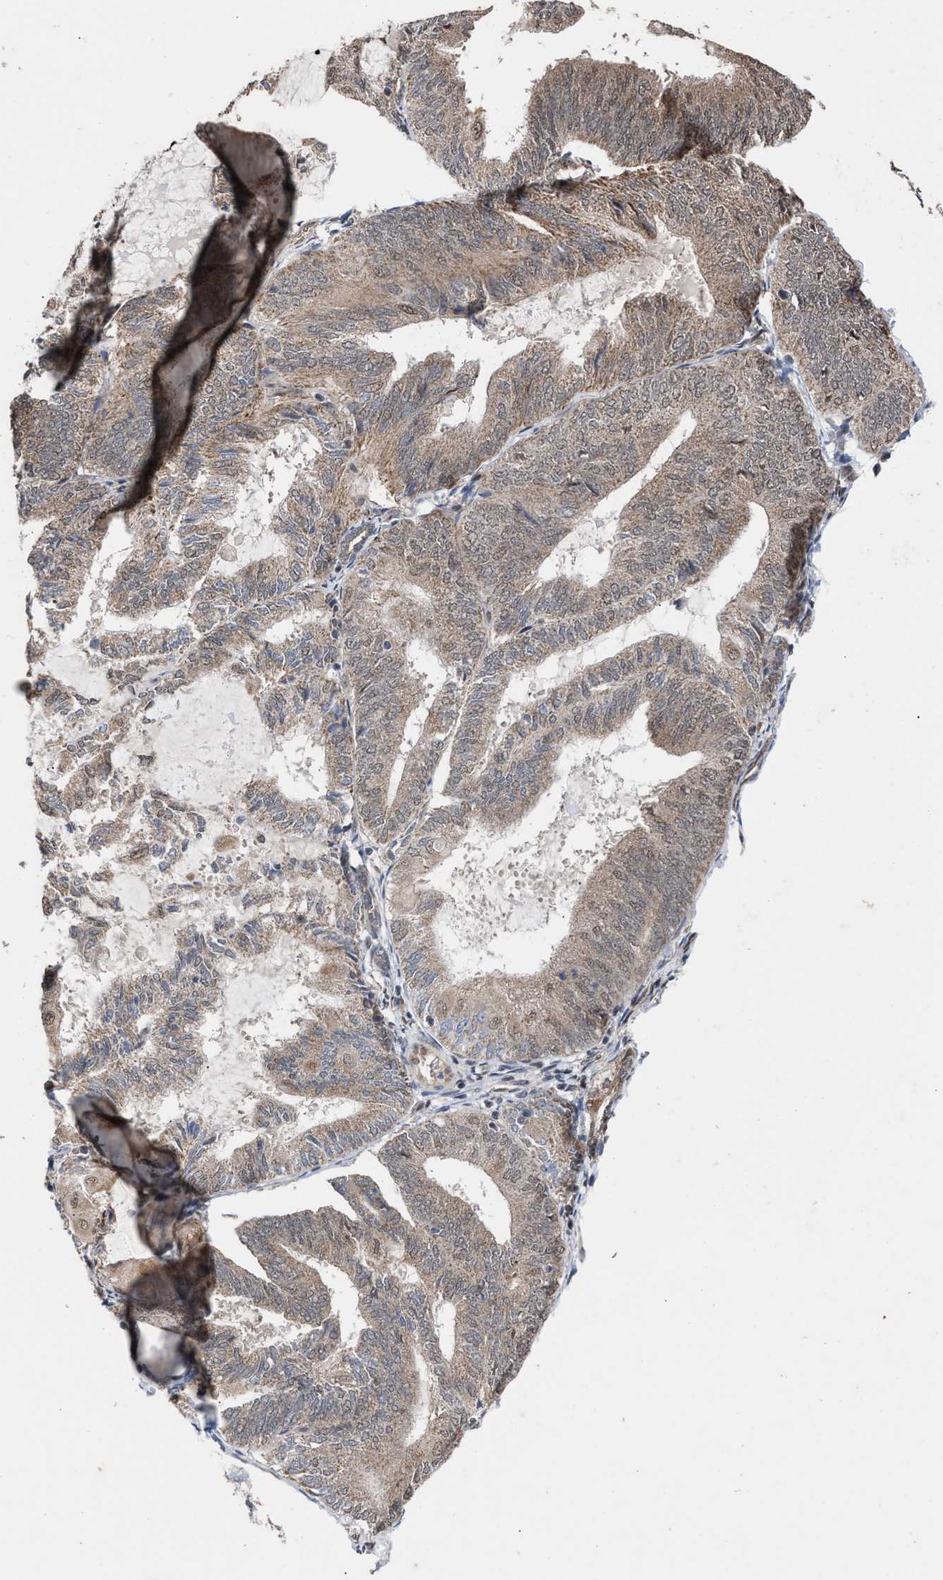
{"staining": {"intensity": "moderate", "quantity": ">75%", "location": "cytoplasmic/membranous"}, "tissue": "endometrial cancer", "cell_type": "Tumor cells", "image_type": "cancer", "snomed": [{"axis": "morphology", "description": "Adenocarcinoma, NOS"}, {"axis": "topography", "description": "Endometrium"}], "caption": "Brown immunohistochemical staining in endometrial cancer reveals moderate cytoplasmic/membranous positivity in about >75% of tumor cells.", "gene": "MKNK2", "patient": {"sex": "female", "age": 81}}